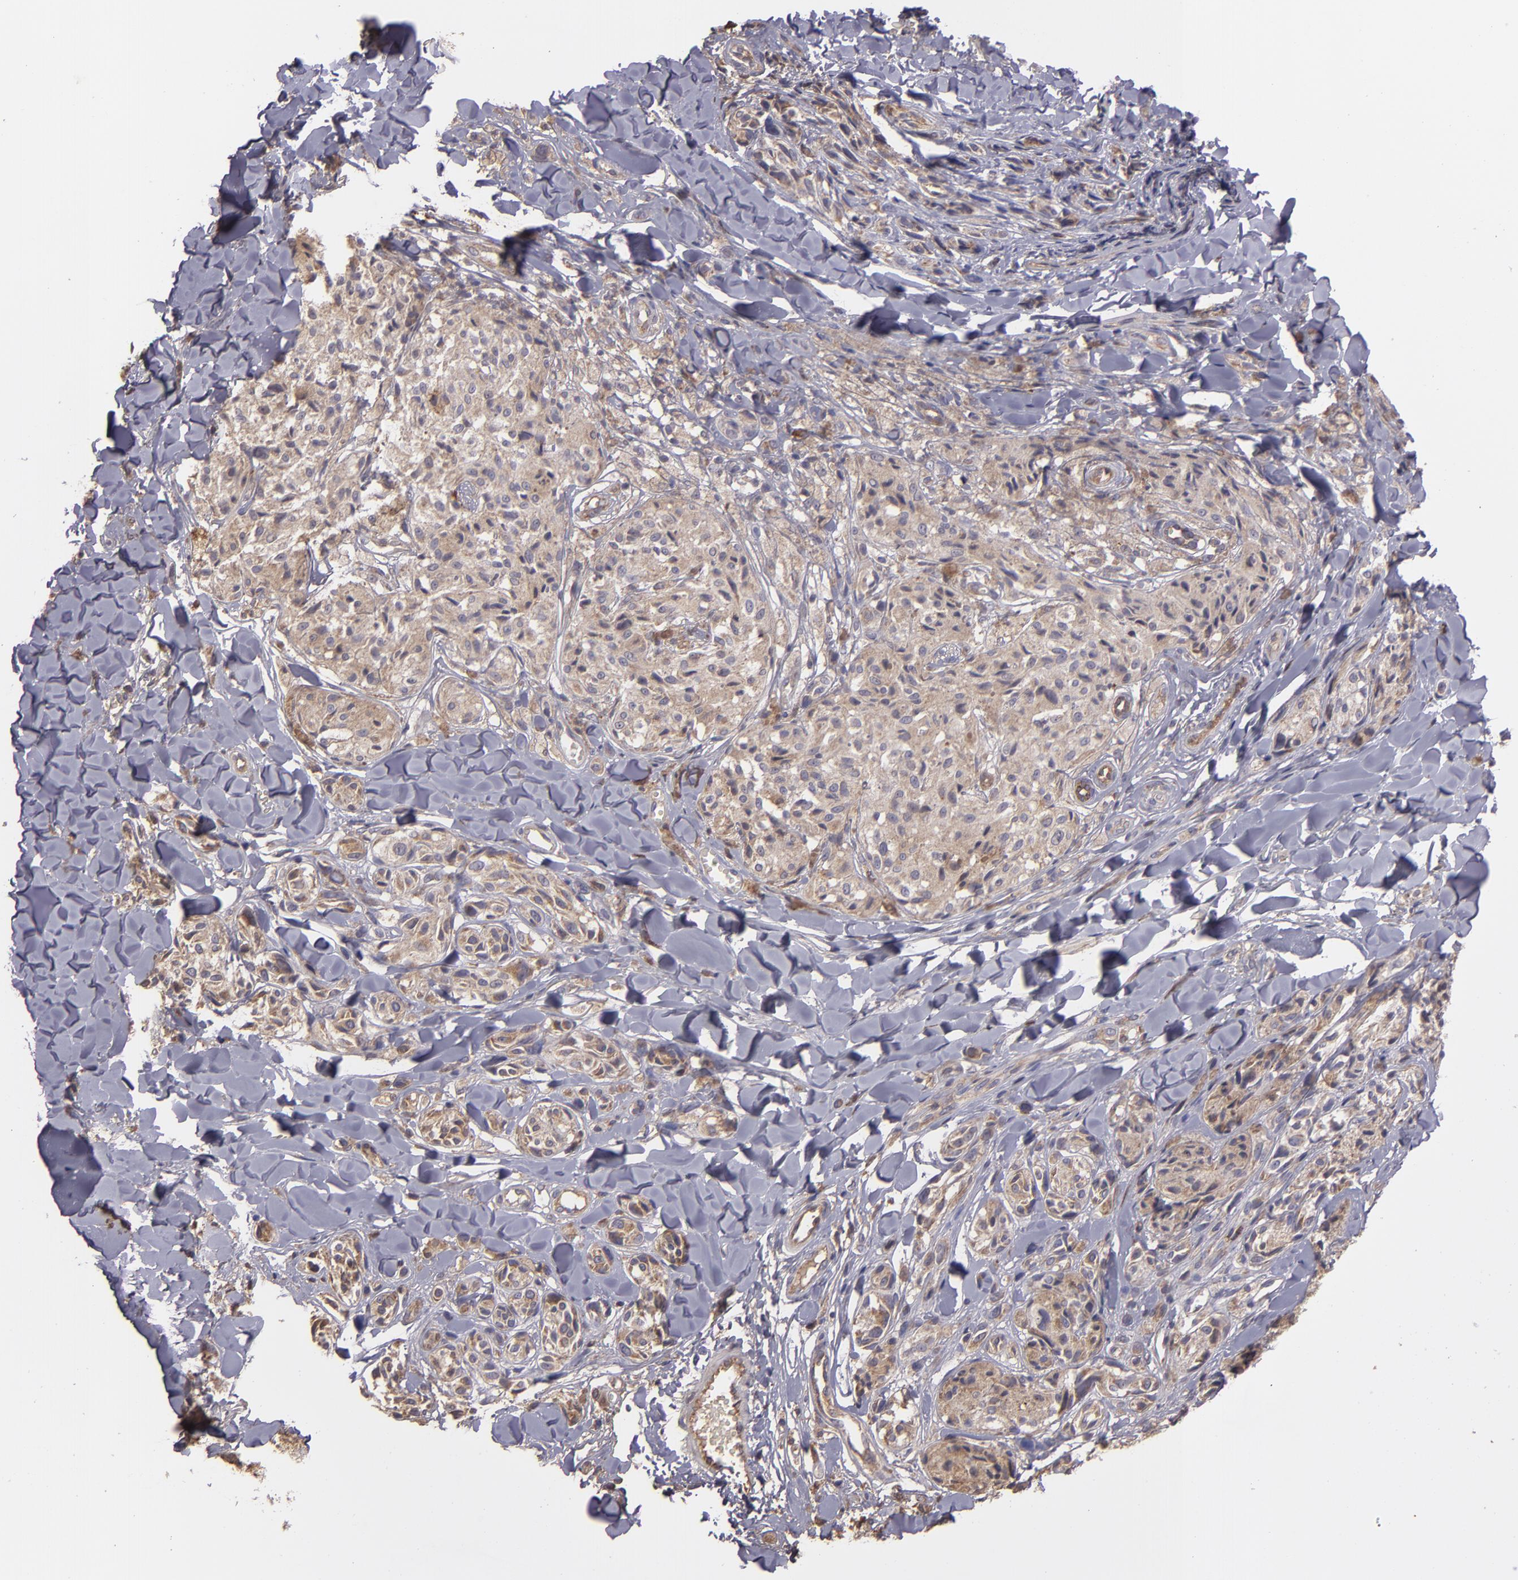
{"staining": {"intensity": "moderate", "quantity": ">75%", "location": "cytoplasmic/membranous"}, "tissue": "melanoma", "cell_type": "Tumor cells", "image_type": "cancer", "snomed": [{"axis": "morphology", "description": "Malignant melanoma, Metastatic site"}, {"axis": "topography", "description": "Skin"}], "caption": "This histopathology image demonstrates melanoma stained with immunohistochemistry to label a protein in brown. The cytoplasmic/membranous of tumor cells show moderate positivity for the protein. Nuclei are counter-stained blue.", "gene": "ECE1", "patient": {"sex": "female", "age": 66}}